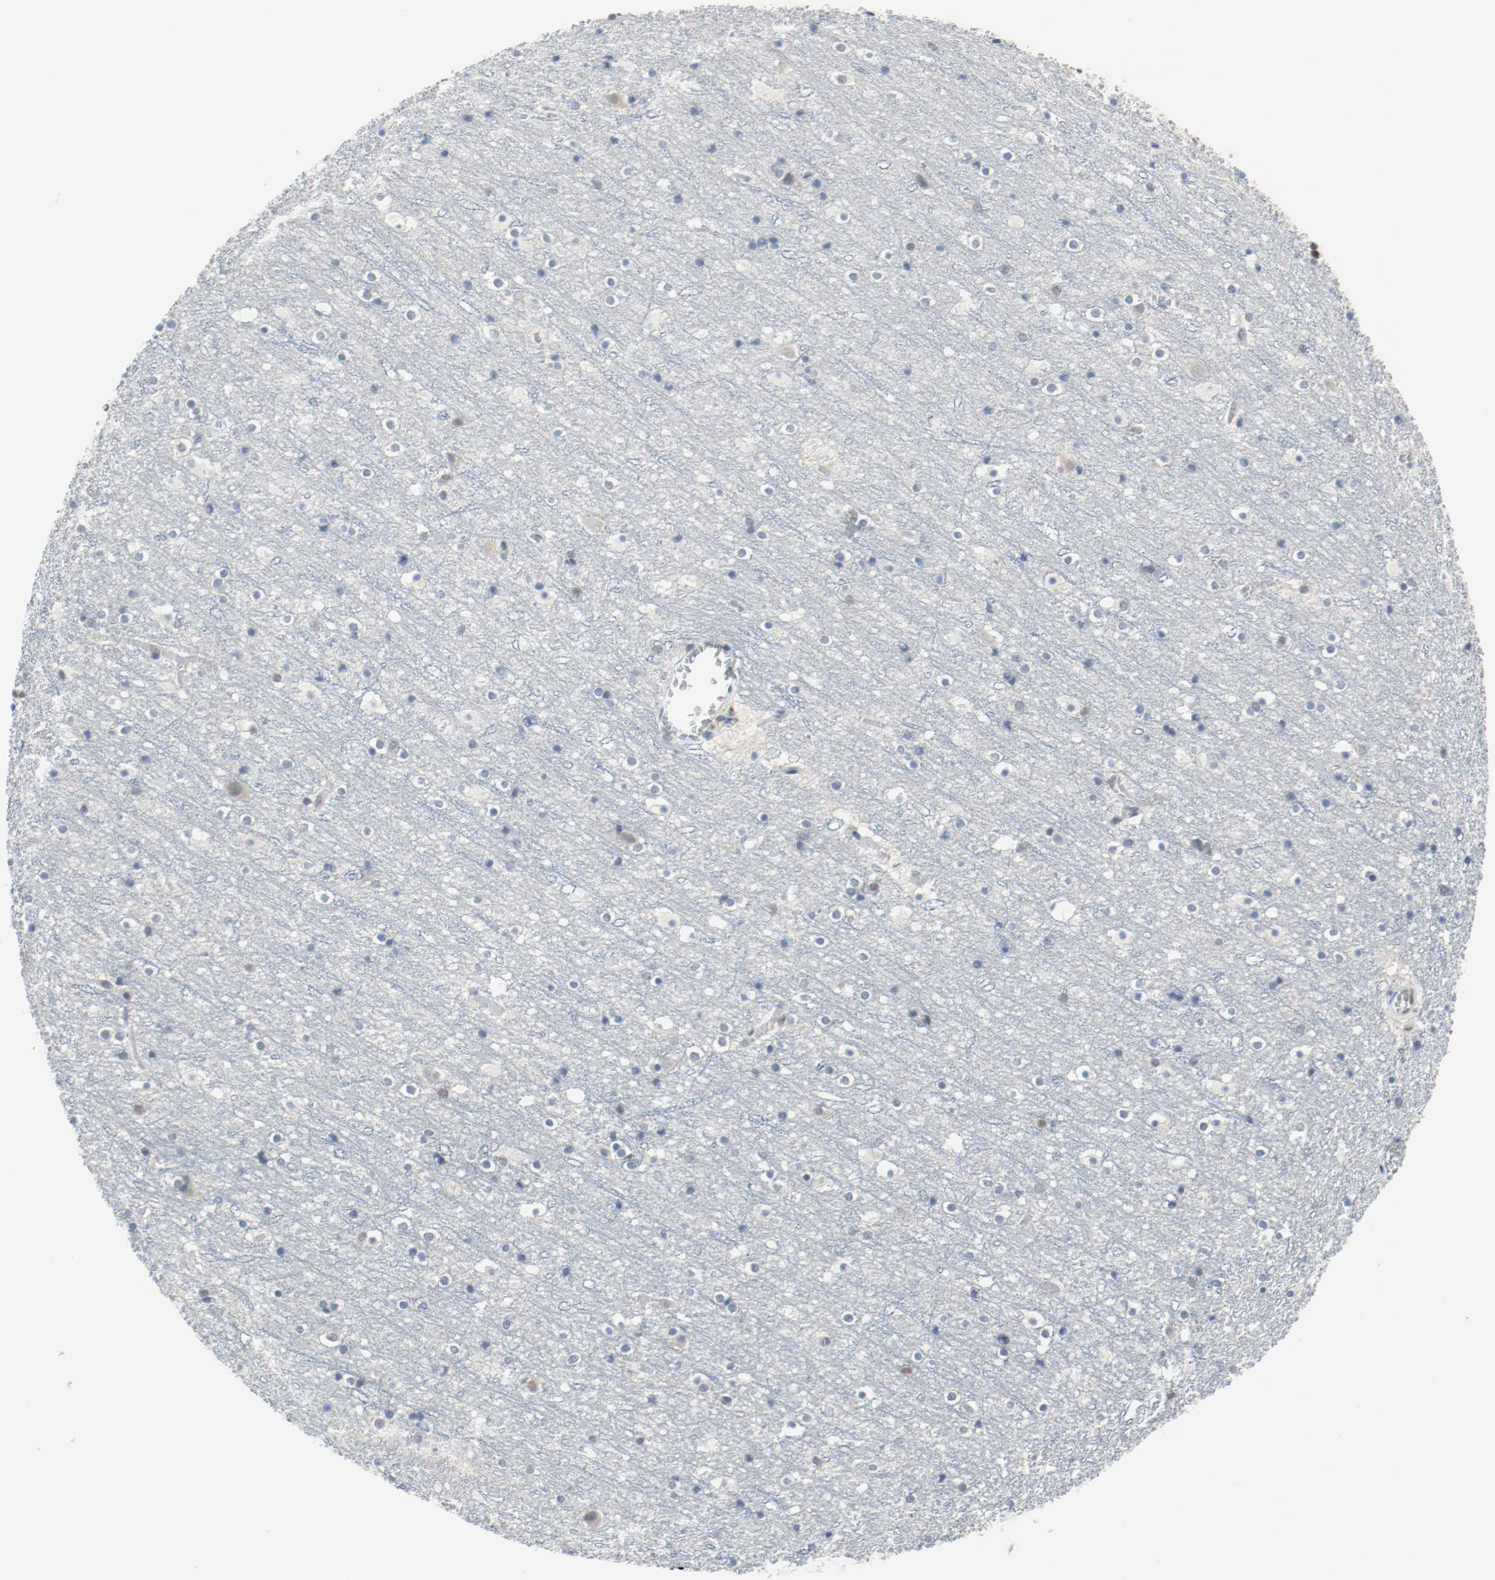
{"staining": {"intensity": "negative", "quantity": "none", "location": "none"}, "tissue": "cerebral cortex", "cell_type": "Endothelial cells", "image_type": "normal", "snomed": [{"axis": "morphology", "description": "Normal tissue, NOS"}, {"axis": "topography", "description": "Cerebral cortex"}], "caption": "This image is of normal cerebral cortex stained with immunohistochemistry (IHC) to label a protein in brown with the nuclei are counter-stained blue. There is no expression in endothelial cells. (Stains: DAB (3,3'-diaminobenzidine) IHC with hematoxylin counter stain, Microscopy: brightfield microscopy at high magnification).", "gene": "ASH1L", "patient": {"sex": "male", "age": 45}}